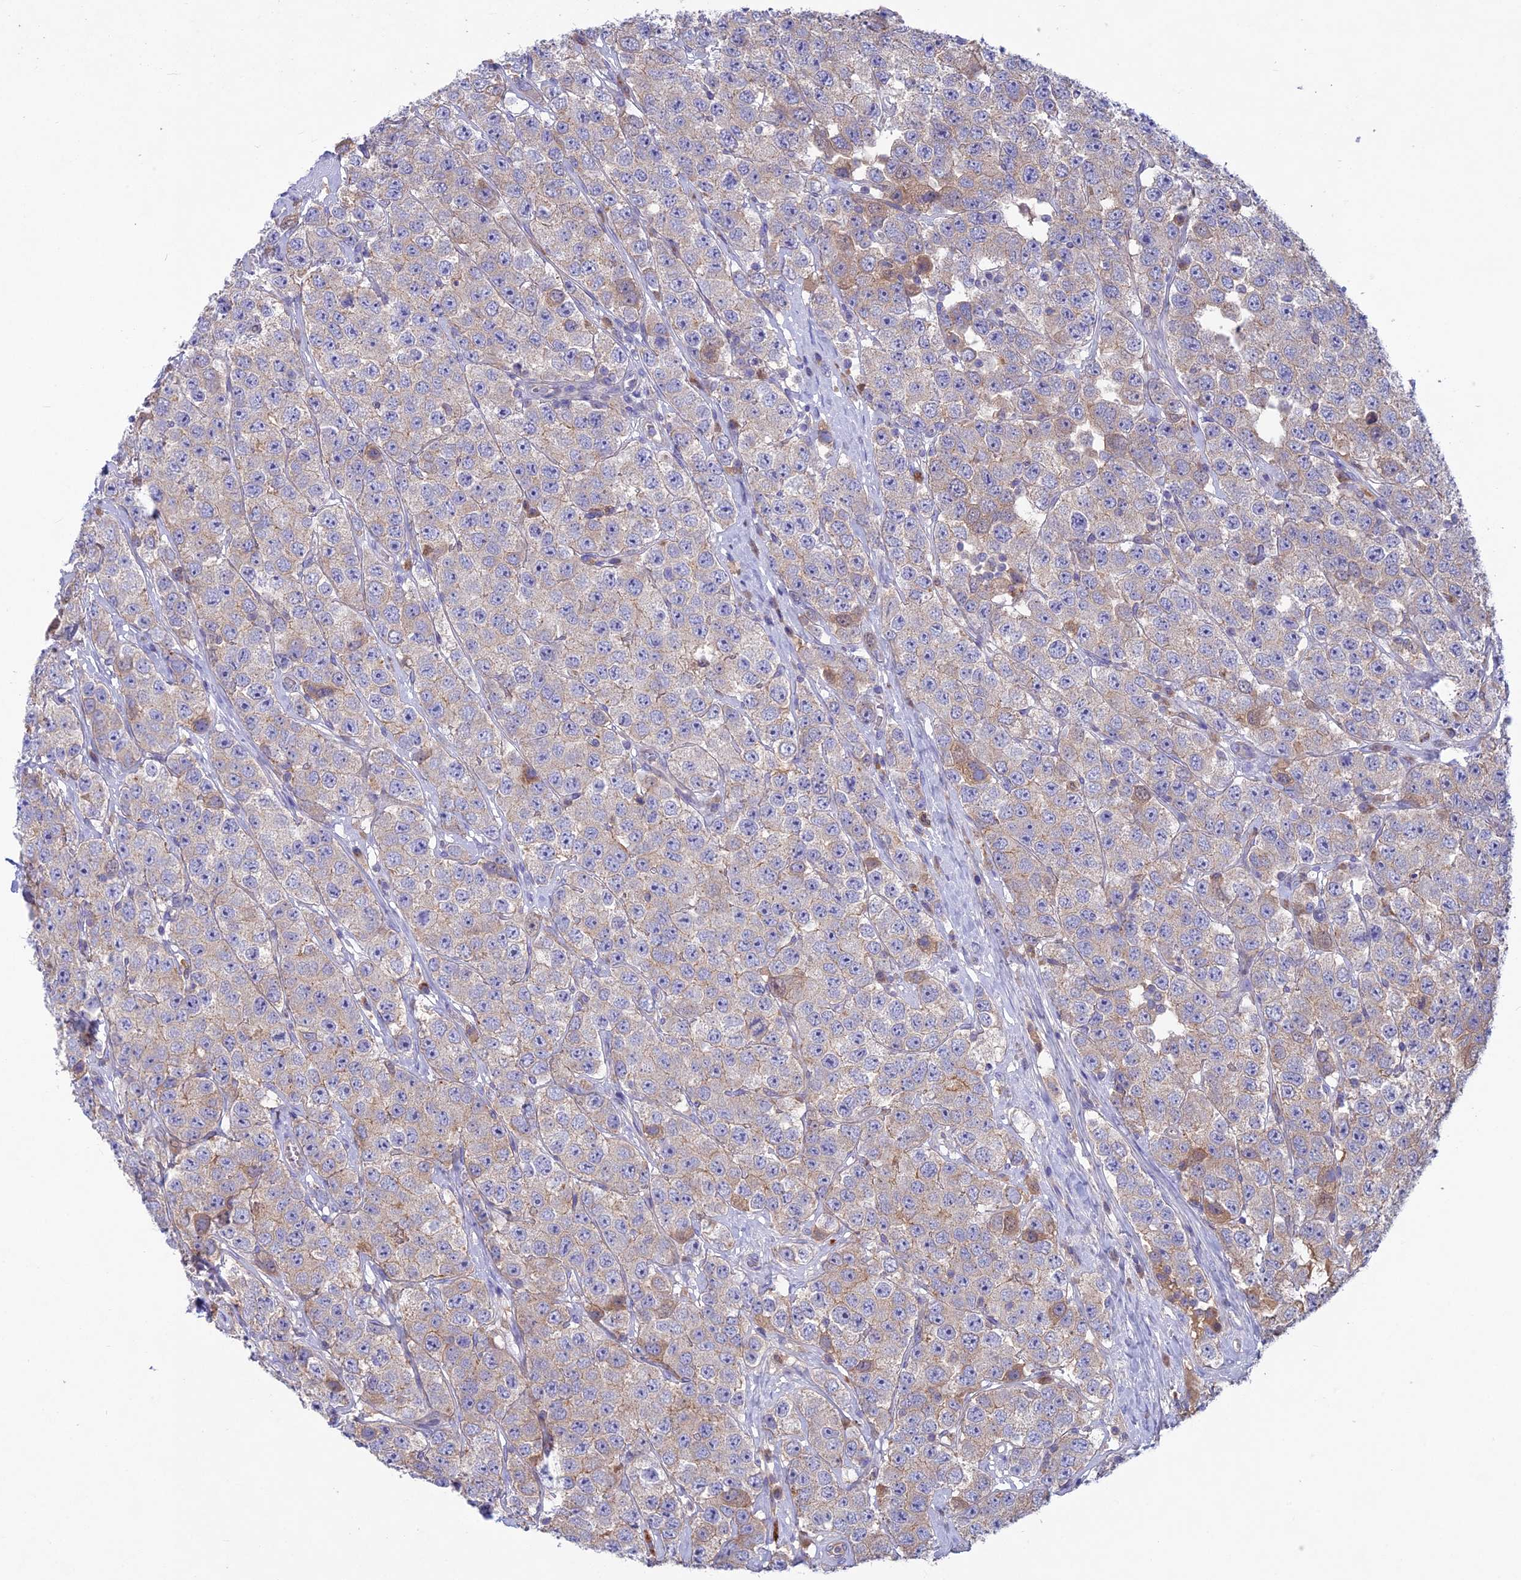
{"staining": {"intensity": "weak", "quantity": "<25%", "location": "cytoplasmic/membranous"}, "tissue": "testis cancer", "cell_type": "Tumor cells", "image_type": "cancer", "snomed": [{"axis": "morphology", "description": "Seminoma, NOS"}, {"axis": "topography", "description": "Testis"}], "caption": "Immunohistochemistry of seminoma (testis) displays no staining in tumor cells.", "gene": "PZP", "patient": {"sex": "male", "age": 28}}